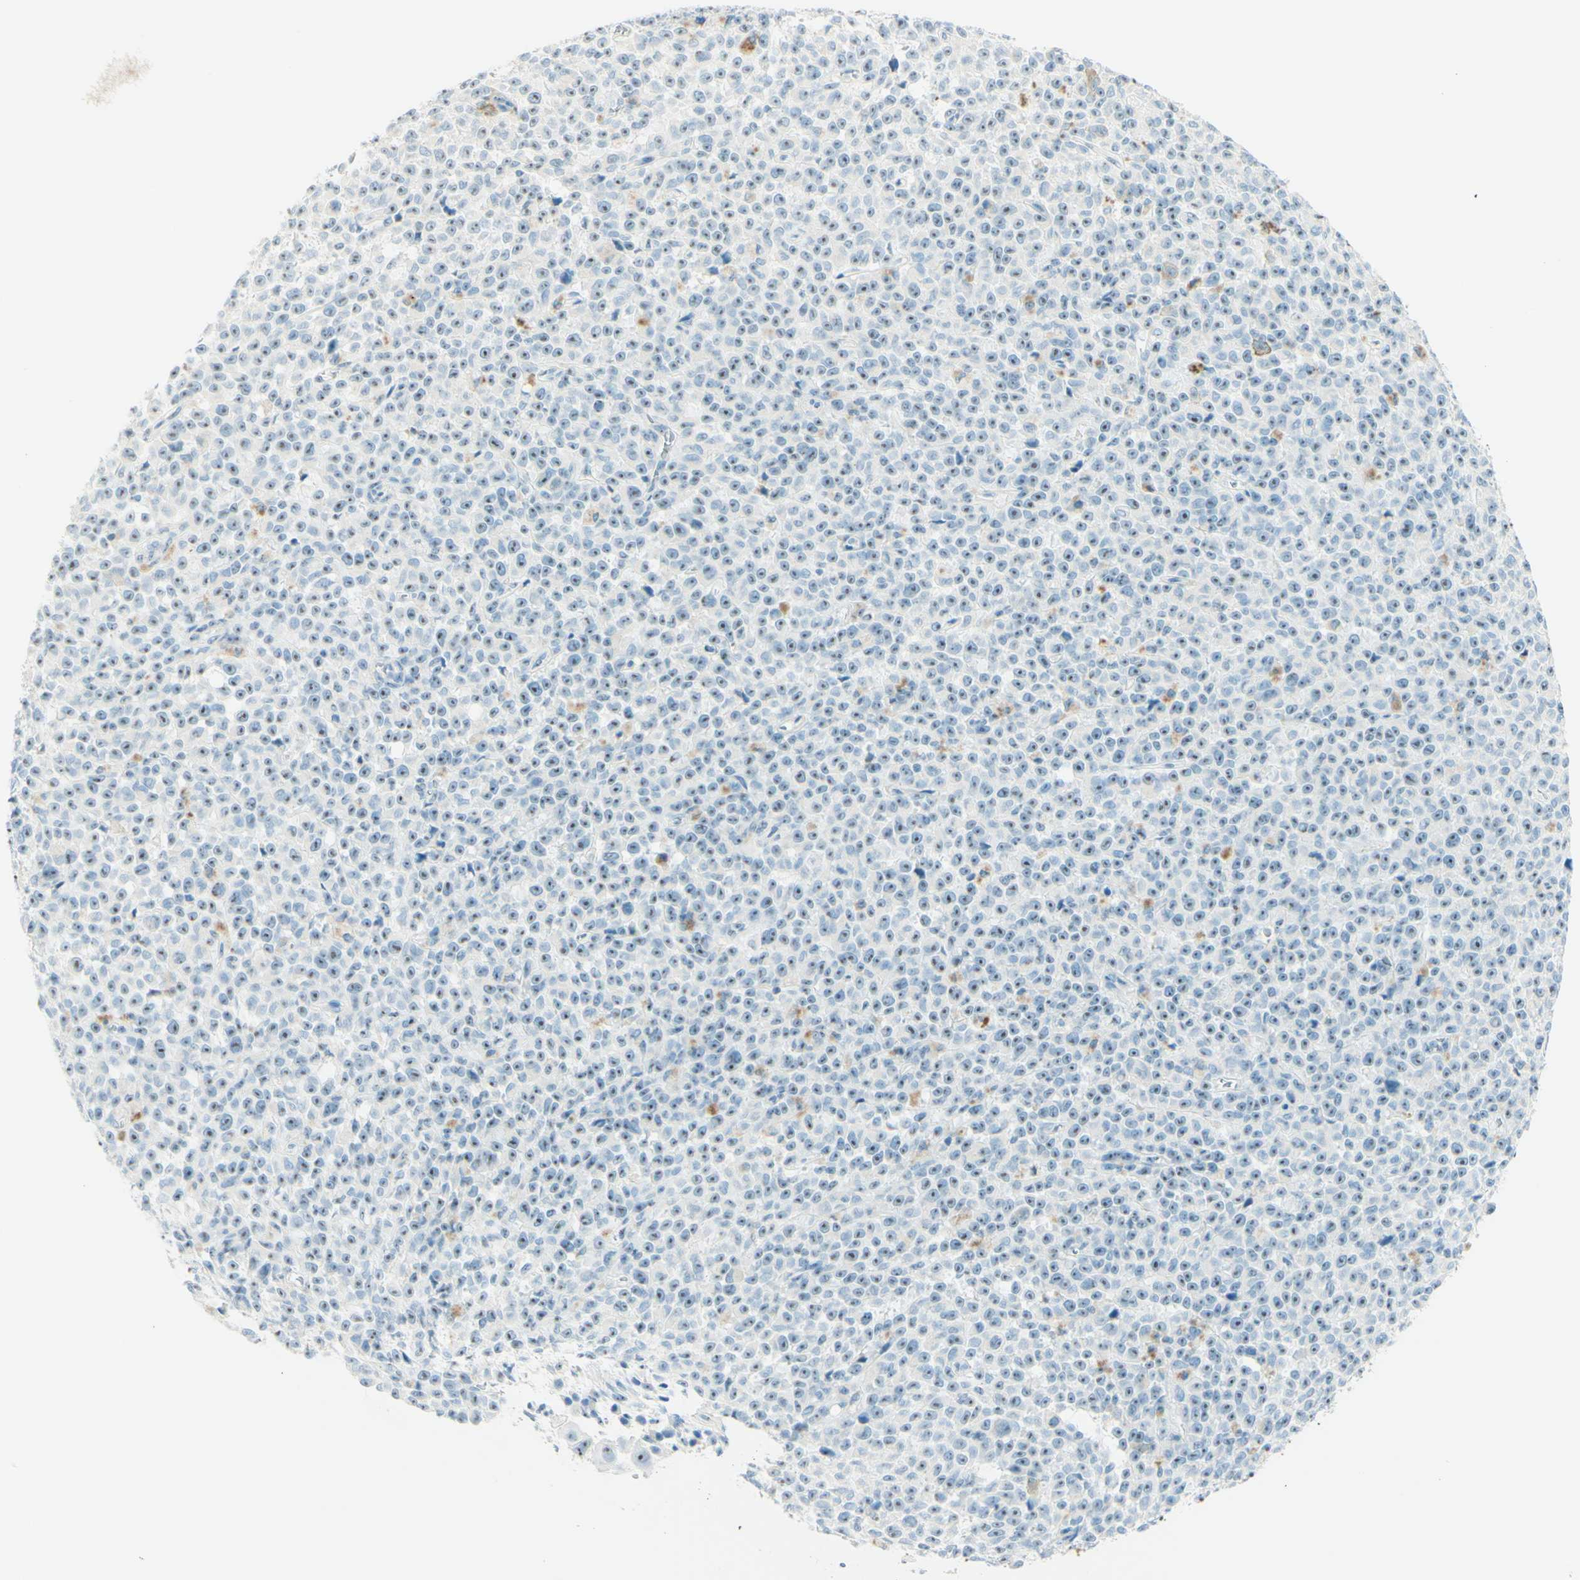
{"staining": {"intensity": "weak", "quantity": ">75%", "location": "nuclear"}, "tissue": "melanoma", "cell_type": "Tumor cells", "image_type": "cancer", "snomed": [{"axis": "morphology", "description": "Malignant melanoma, NOS"}, {"axis": "topography", "description": "Skin"}], "caption": "IHC of melanoma displays low levels of weak nuclear expression in approximately >75% of tumor cells. (DAB (3,3'-diaminobenzidine) IHC, brown staining for protein, blue staining for nuclei).", "gene": "FMR1NB", "patient": {"sex": "female", "age": 82}}